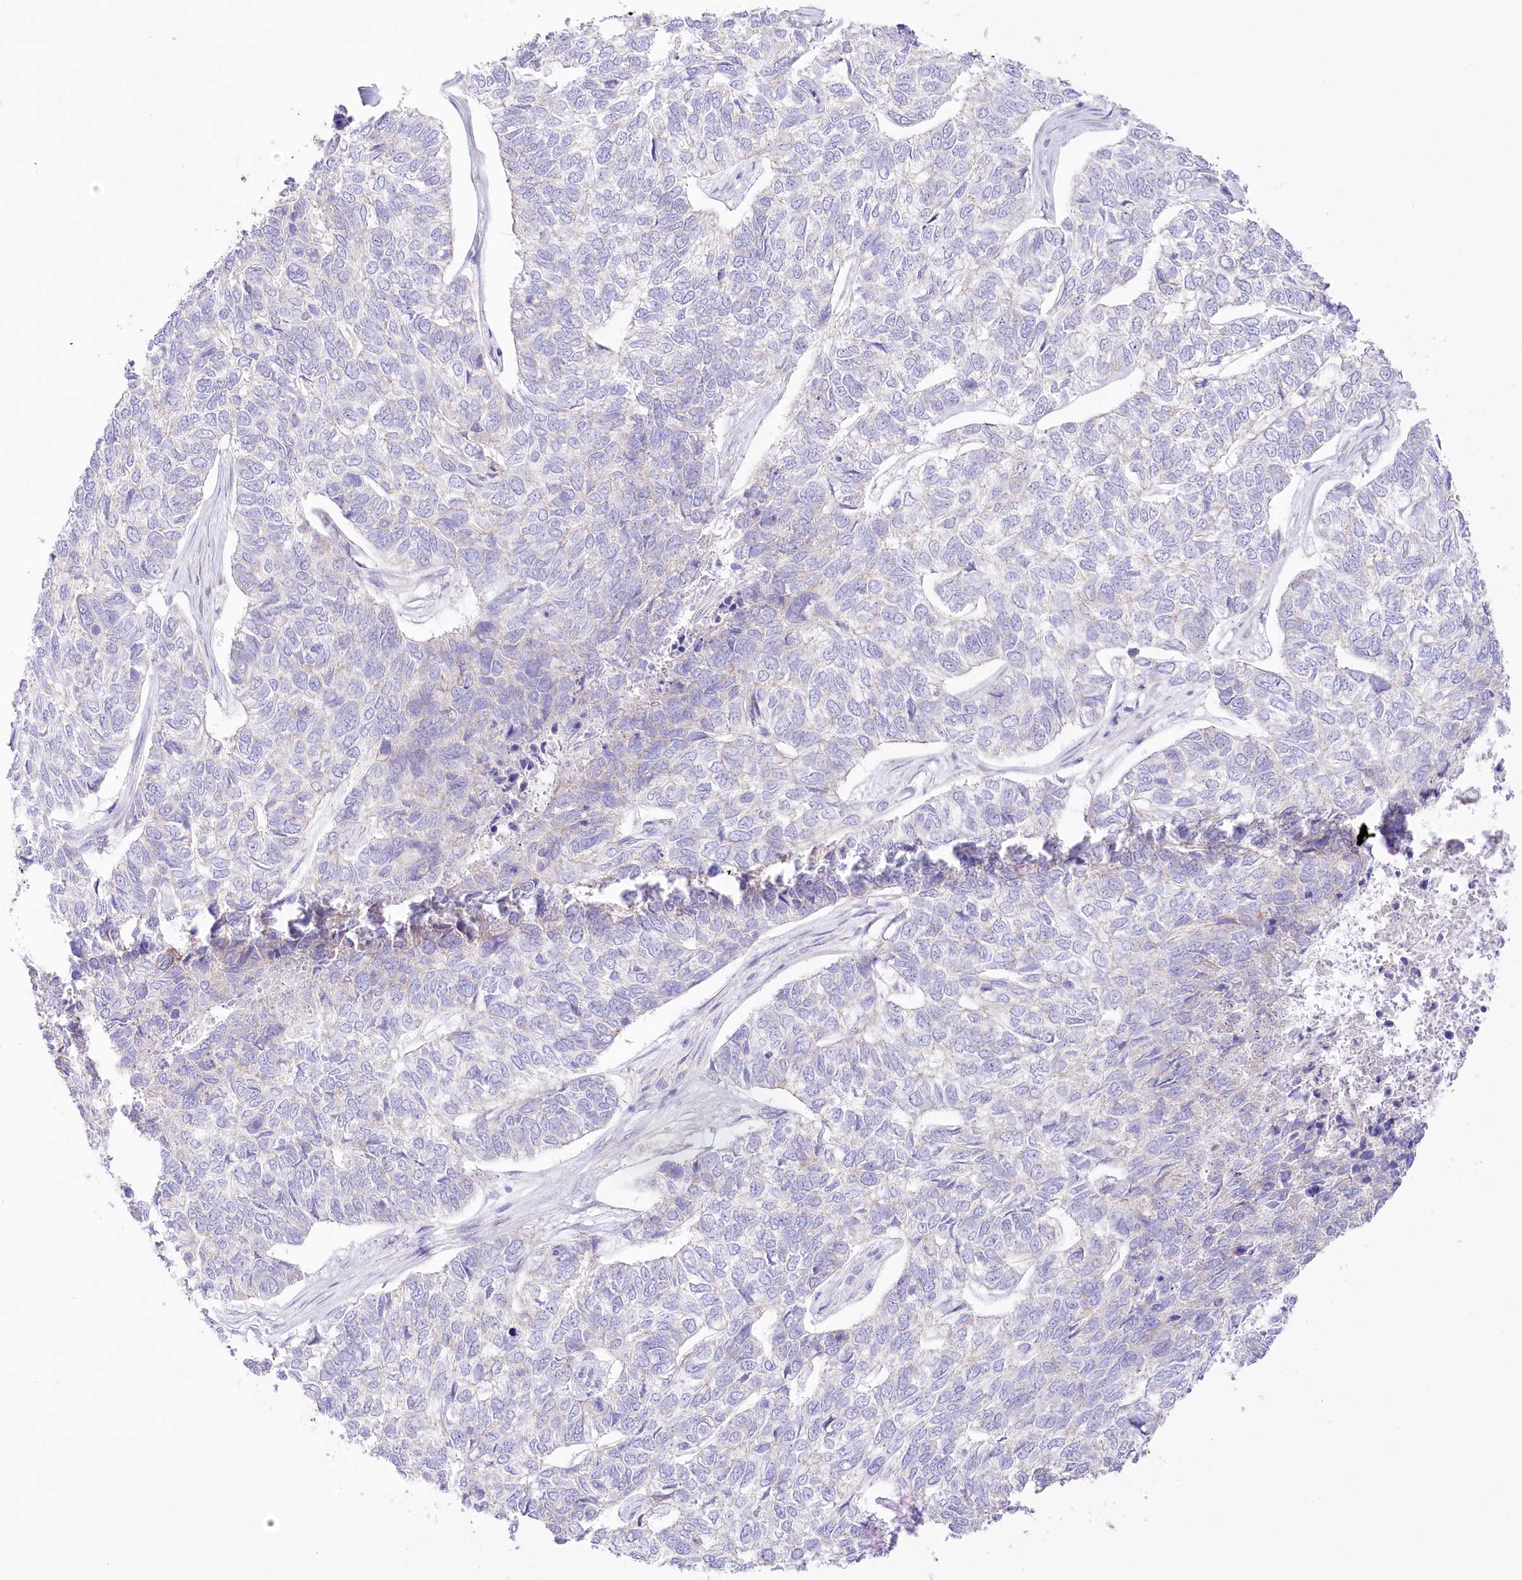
{"staining": {"intensity": "negative", "quantity": "none", "location": "none"}, "tissue": "skin cancer", "cell_type": "Tumor cells", "image_type": "cancer", "snomed": [{"axis": "morphology", "description": "Basal cell carcinoma"}, {"axis": "topography", "description": "Skin"}], "caption": "Protein analysis of skin cancer exhibits no significant positivity in tumor cells. (DAB immunohistochemistry (IHC) visualized using brightfield microscopy, high magnification).", "gene": "SLC39A10", "patient": {"sex": "female", "age": 65}}